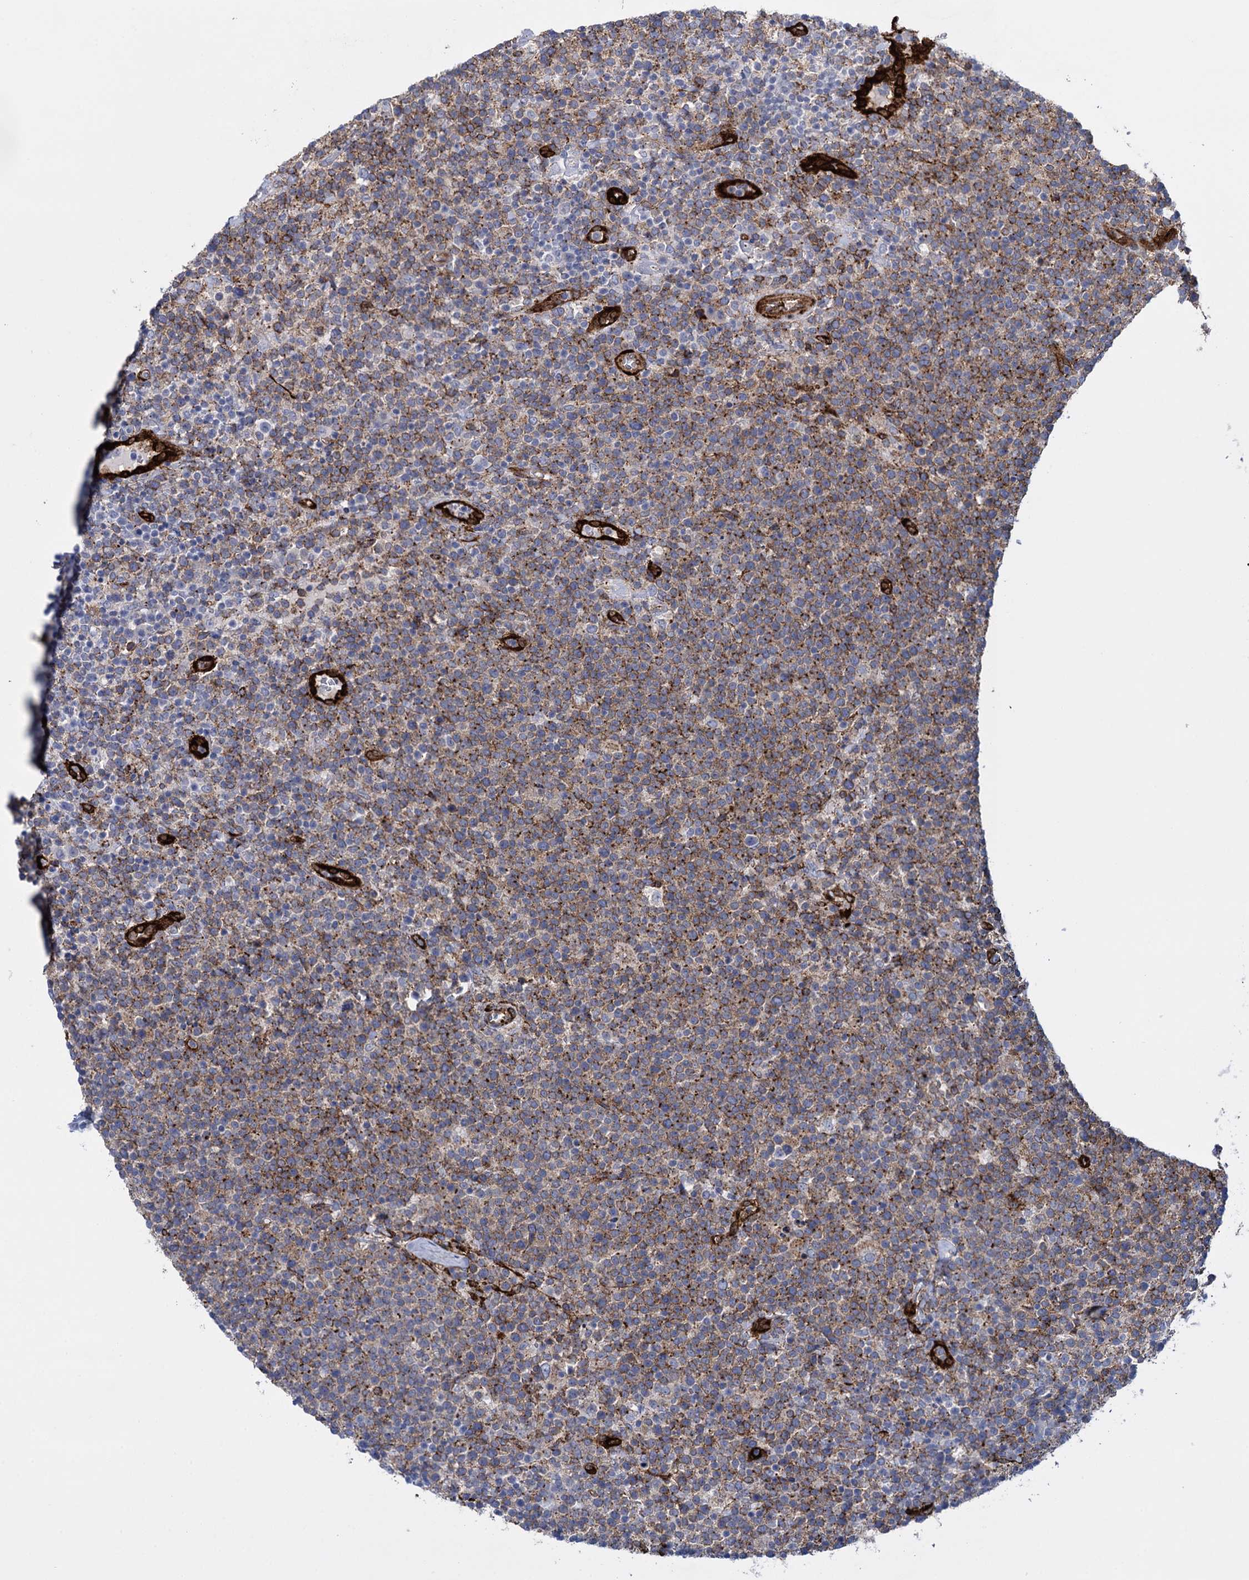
{"staining": {"intensity": "moderate", "quantity": "25%-75%", "location": "cytoplasmic/membranous"}, "tissue": "lymphoma", "cell_type": "Tumor cells", "image_type": "cancer", "snomed": [{"axis": "morphology", "description": "Malignant lymphoma, non-Hodgkin's type, High grade"}, {"axis": "topography", "description": "Lymph node"}], "caption": "Brown immunohistochemical staining in human malignant lymphoma, non-Hodgkin's type (high-grade) shows moderate cytoplasmic/membranous expression in approximately 25%-75% of tumor cells.", "gene": "SNCG", "patient": {"sex": "male", "age": 61}}